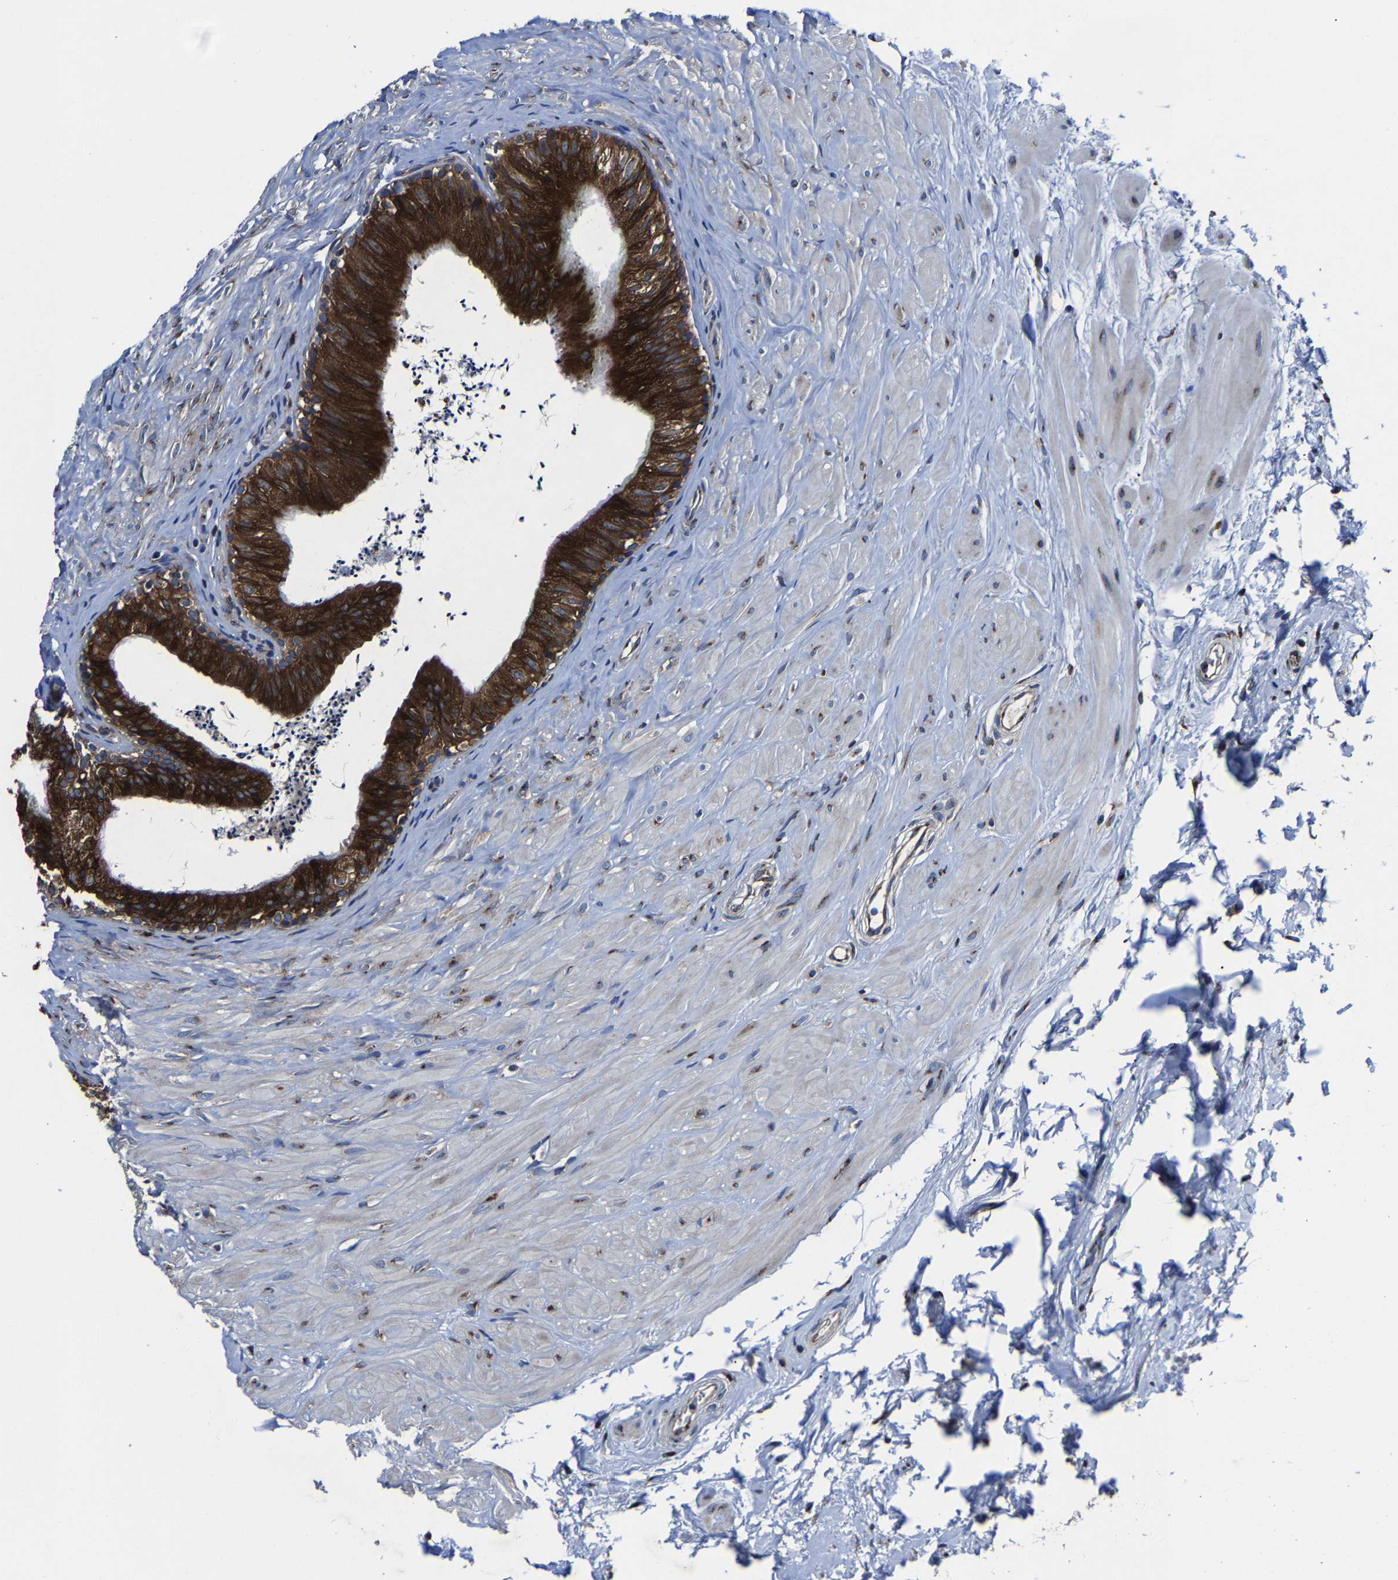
{"staining": {"intensity": "strong", "quantity": ">75%", "location": "cytoplasmic/membranous"}, "tissue": "epididymis", "cell_type": "Glandular cells", "image_type": "normal", "snomed": [{"axis": "morphology", "description": "Normal tissue, NOS"}, {"axis": "topography", "description": "Epididymis"}], "caption": "Immunohistochemistry image of normal epididymis stained for a protein (brown), which displays high levels of strong cytoplasmic/membranous positivity in about >75% of glandular cells.", "gene": "EBAG9", "patient": {"sex": "male", "age": 56}}